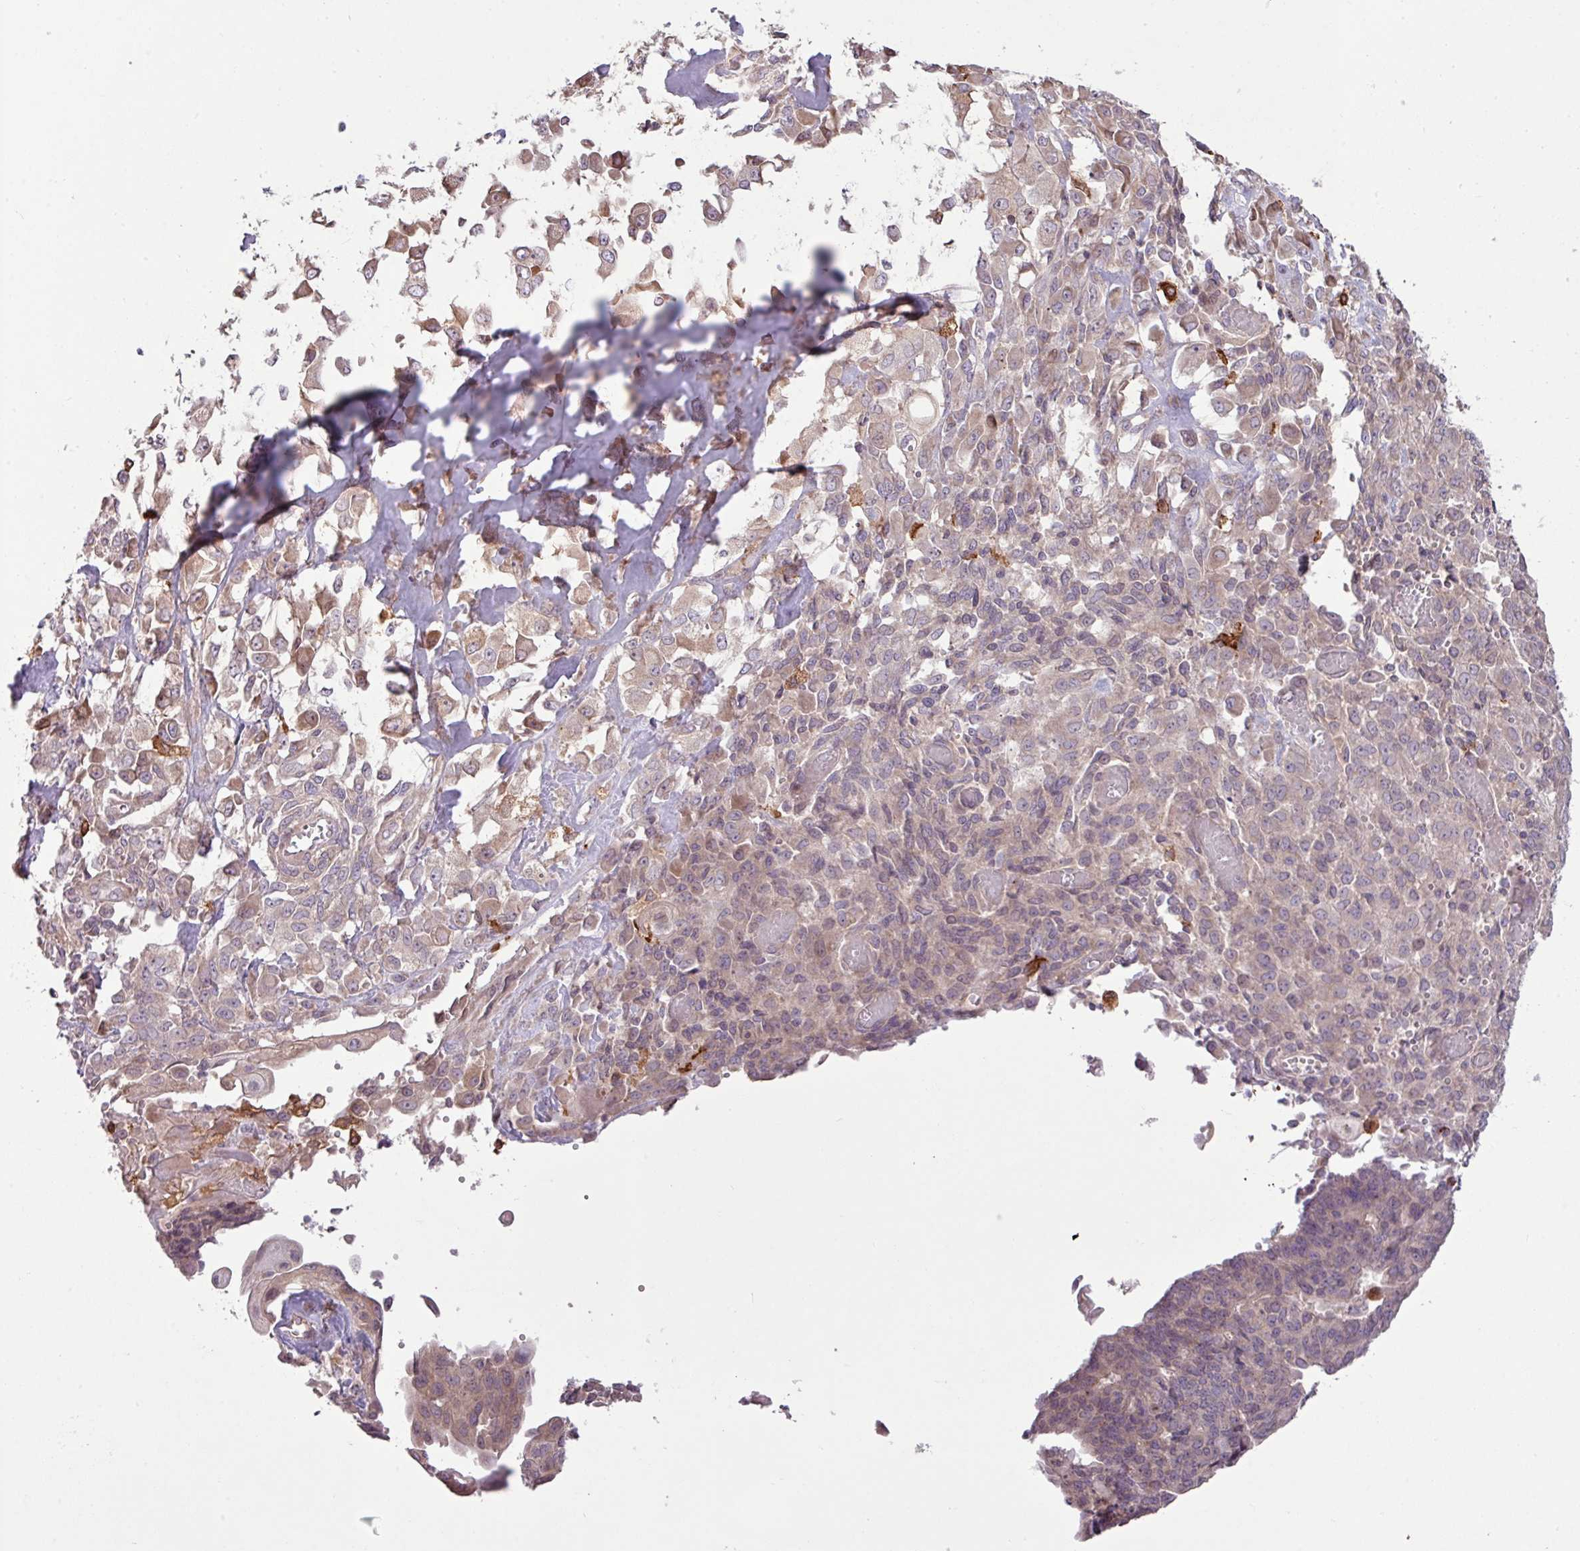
{"staining": {"intensity": "weak", "quantity": "25%-75%", "location": "cytoplasmic/membranous"}, "tissue": "endometrial cancer", "cell_type": "Tumor cells", "image_type": "cancer", "snomed": [{"axis": "morphology", "description": "Adenocarcinoma, NOS"}, {"axis": "topography", "description": "Endometrium"}], "caption": "Adenocarcinoma (endometrial) was stained to show a protein in brown. There is low levels of weak cytoplasmic/membranous positivity in approximately 25%-75% of tumor cells. Using DAB (brown) and hematoxylin (blue) stains, captured at high magnification using brightfield microscopy.", "gene": "ARHGEF25", "patient": {"sex": "female", "age": 32}}